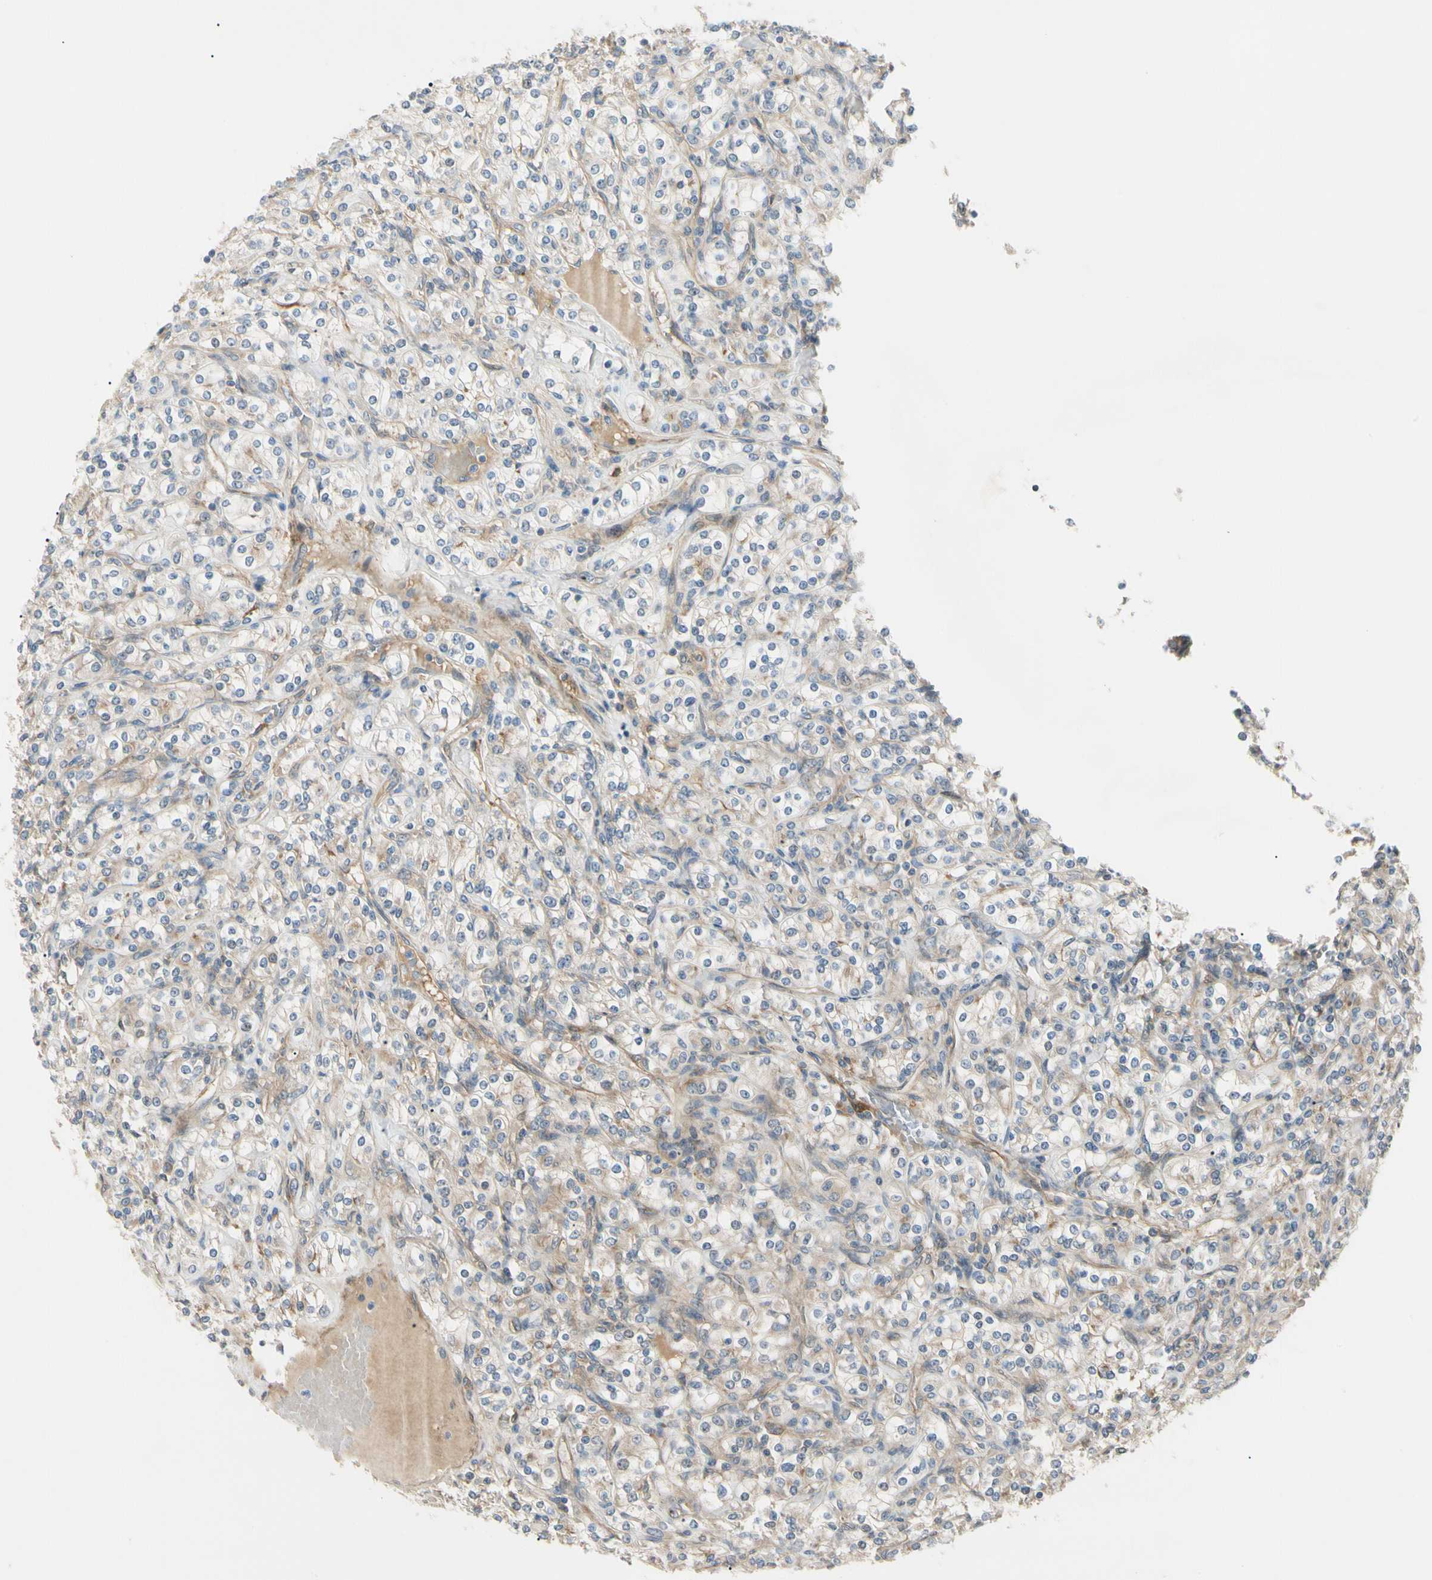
{"staining": {"intensity": "moderate", "quantity": ">75%", "location": "cytoplasmic/membranous"}, "tissue": "renal cancer", "cell_type": "Tumor cells", "image_type": "cancer", "snomed": [{"axis": "morphology", "description": "Adenocarcinoma, NOS"}, {"axis": "topography", "description": "Kidney"}], "caption": "High-magnification brightfield microscopy of adenocarcinoma (renal) stained with DAB (3,3'-diaminobenzidine) (brown) and counterstained with hematoxylin (blue). tumor cells exhibit moderate cytoplasmic/membranous positivity is seen in approximately>75% of cells.", "gene": "F2R", "patient": {"sex": "male", "age": 77}}